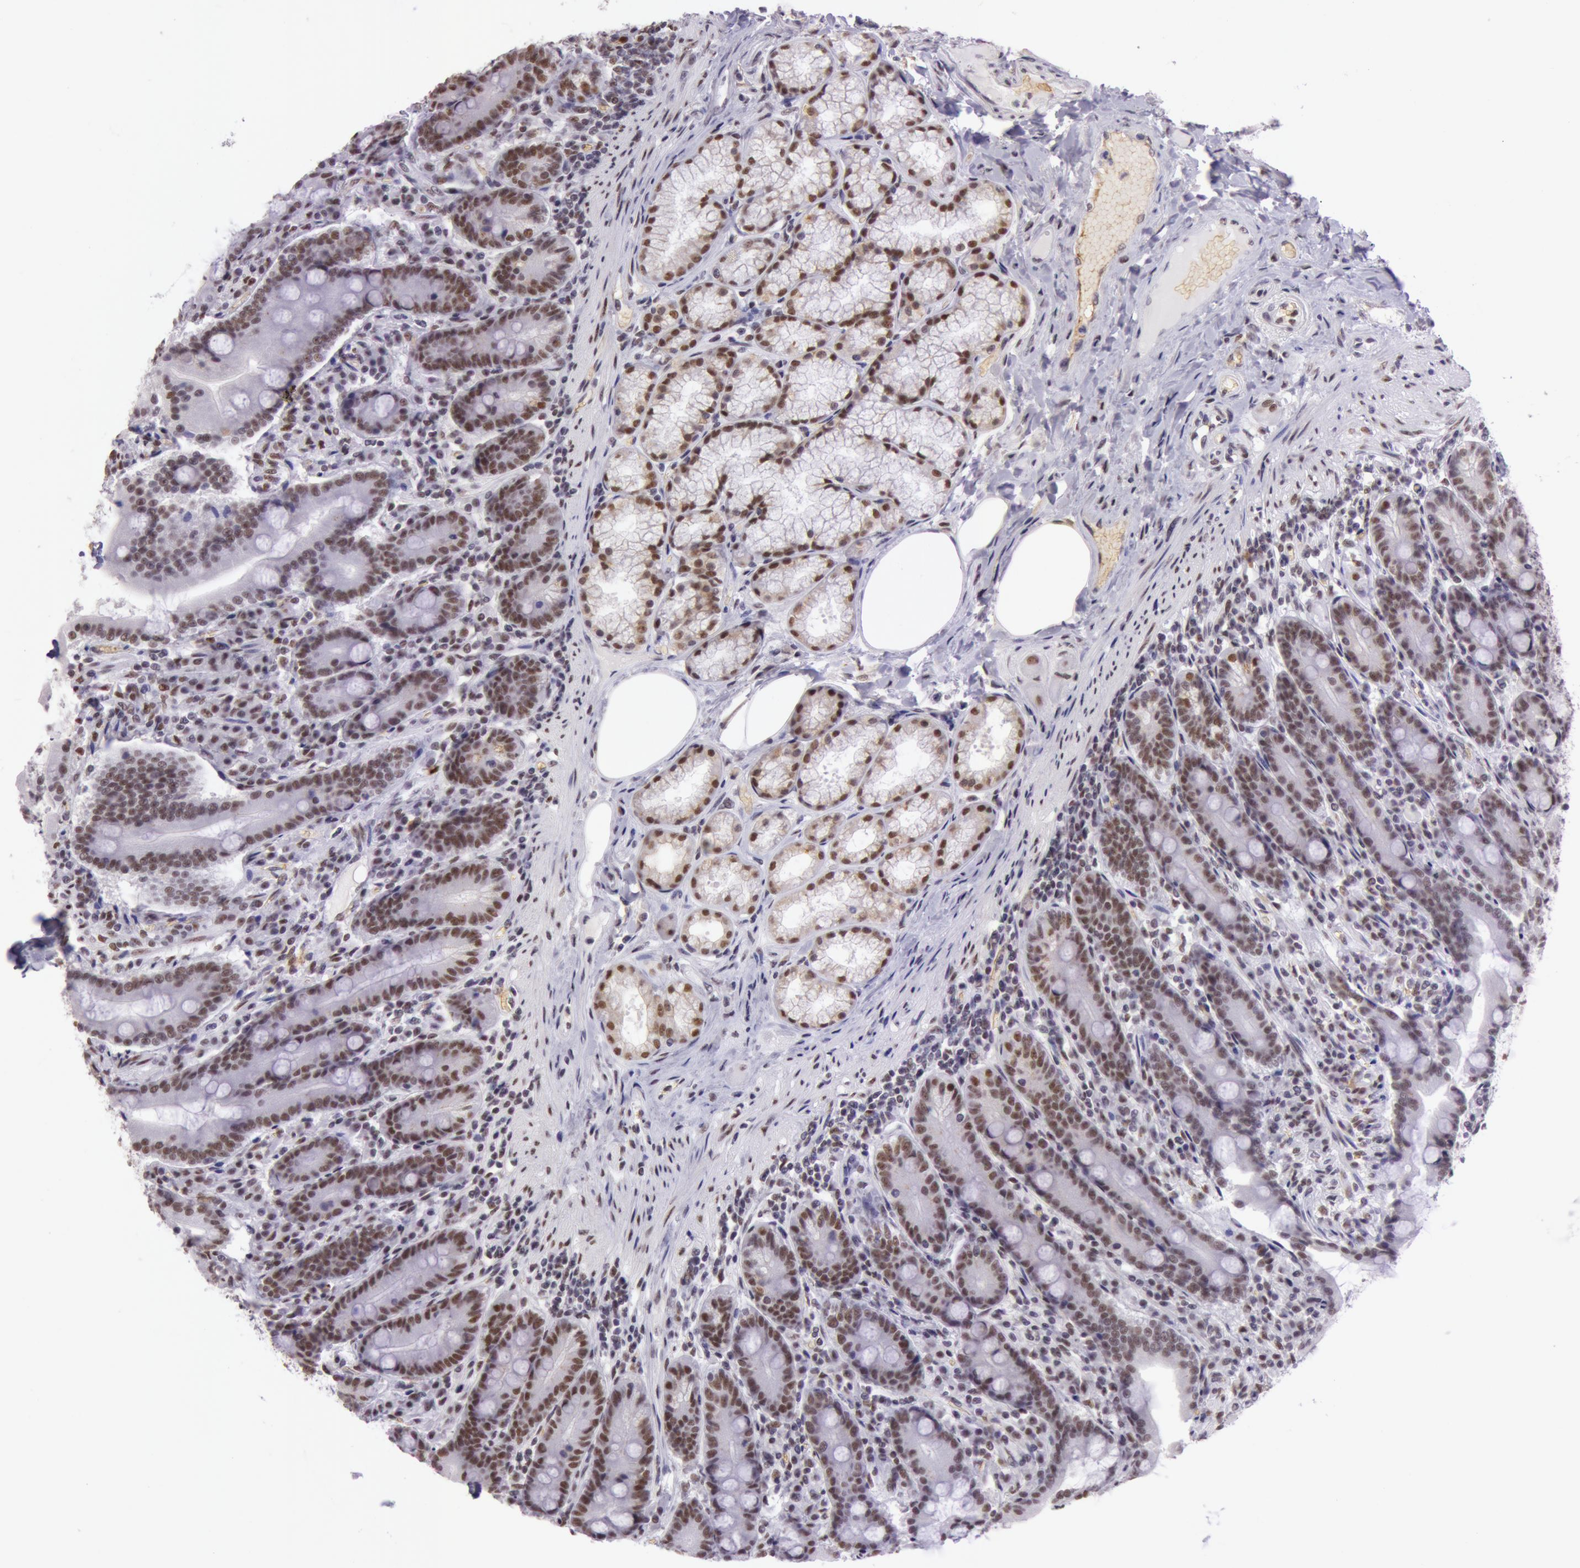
{"staining": {"intensity": "strong", "quantity": ">75%", "location": "nuclear"}, "tissue": "duodenum", "cell_type": "Glandular cells", "image_type": "normal", "snomed": [{"axis": "morphology", "description": "Normal tissue, NOS"}, {"axis": "topography", "description": "Duodenum"}], "caption": "Immunohistochemistry staining of unremarkable duodenum, which exhibits high levels of strong nuclear staining in about >75% of glandular cells indicating strong nuclear protein staining. The staining was performed using DAB (brown) for protein detection and nuclei were counterstained in hematoxylin (blue).", "gene": "NBN", "patient": {"sex": "female", "age": 64}}